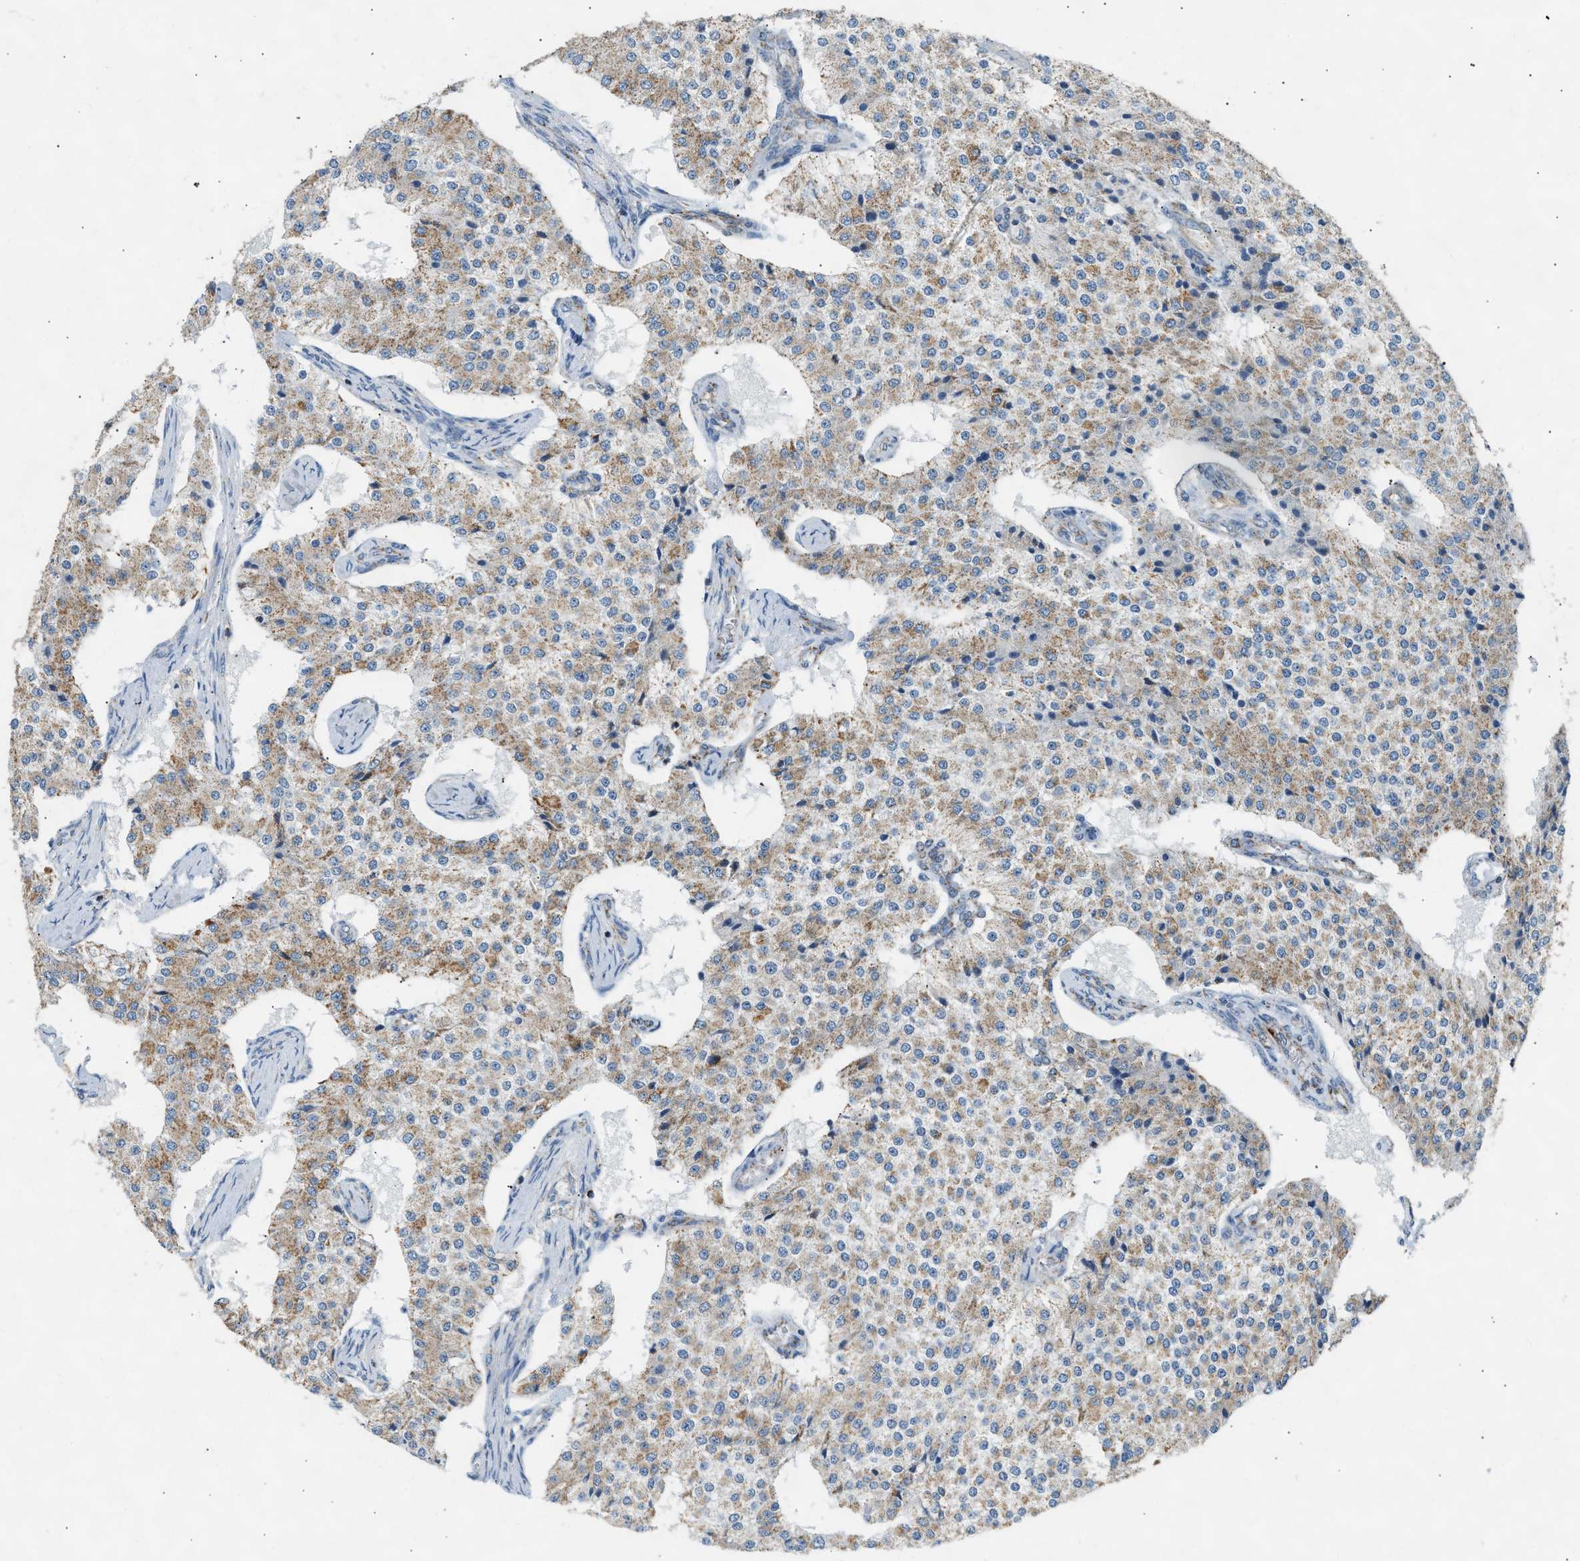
{"staining": {"intensity": "moderate", "quantity": ">75%", "location": "cytoplasmic/membranous"}, "tissue": "carcinoid", "cell_type": "Tumor cells", "image_type": "cancer", "snomed": [{"axis": "morphology", "description": "Carcinoid, malignant, NOS"}, {"axis": "topography", "description": "Colon"}], "caption": "Immunohistochemistry (IHC) of human carcinoid demonstrates medium levels of moderate cytoplasmic/membranous positivity in about >75% of tumor cells. (DAB (3,3'-diaminobenzidine) IHC with brightfield microscopy, high magnification).", "gene": "OGDH", "patient": {"sex": "female", "age": 52}}